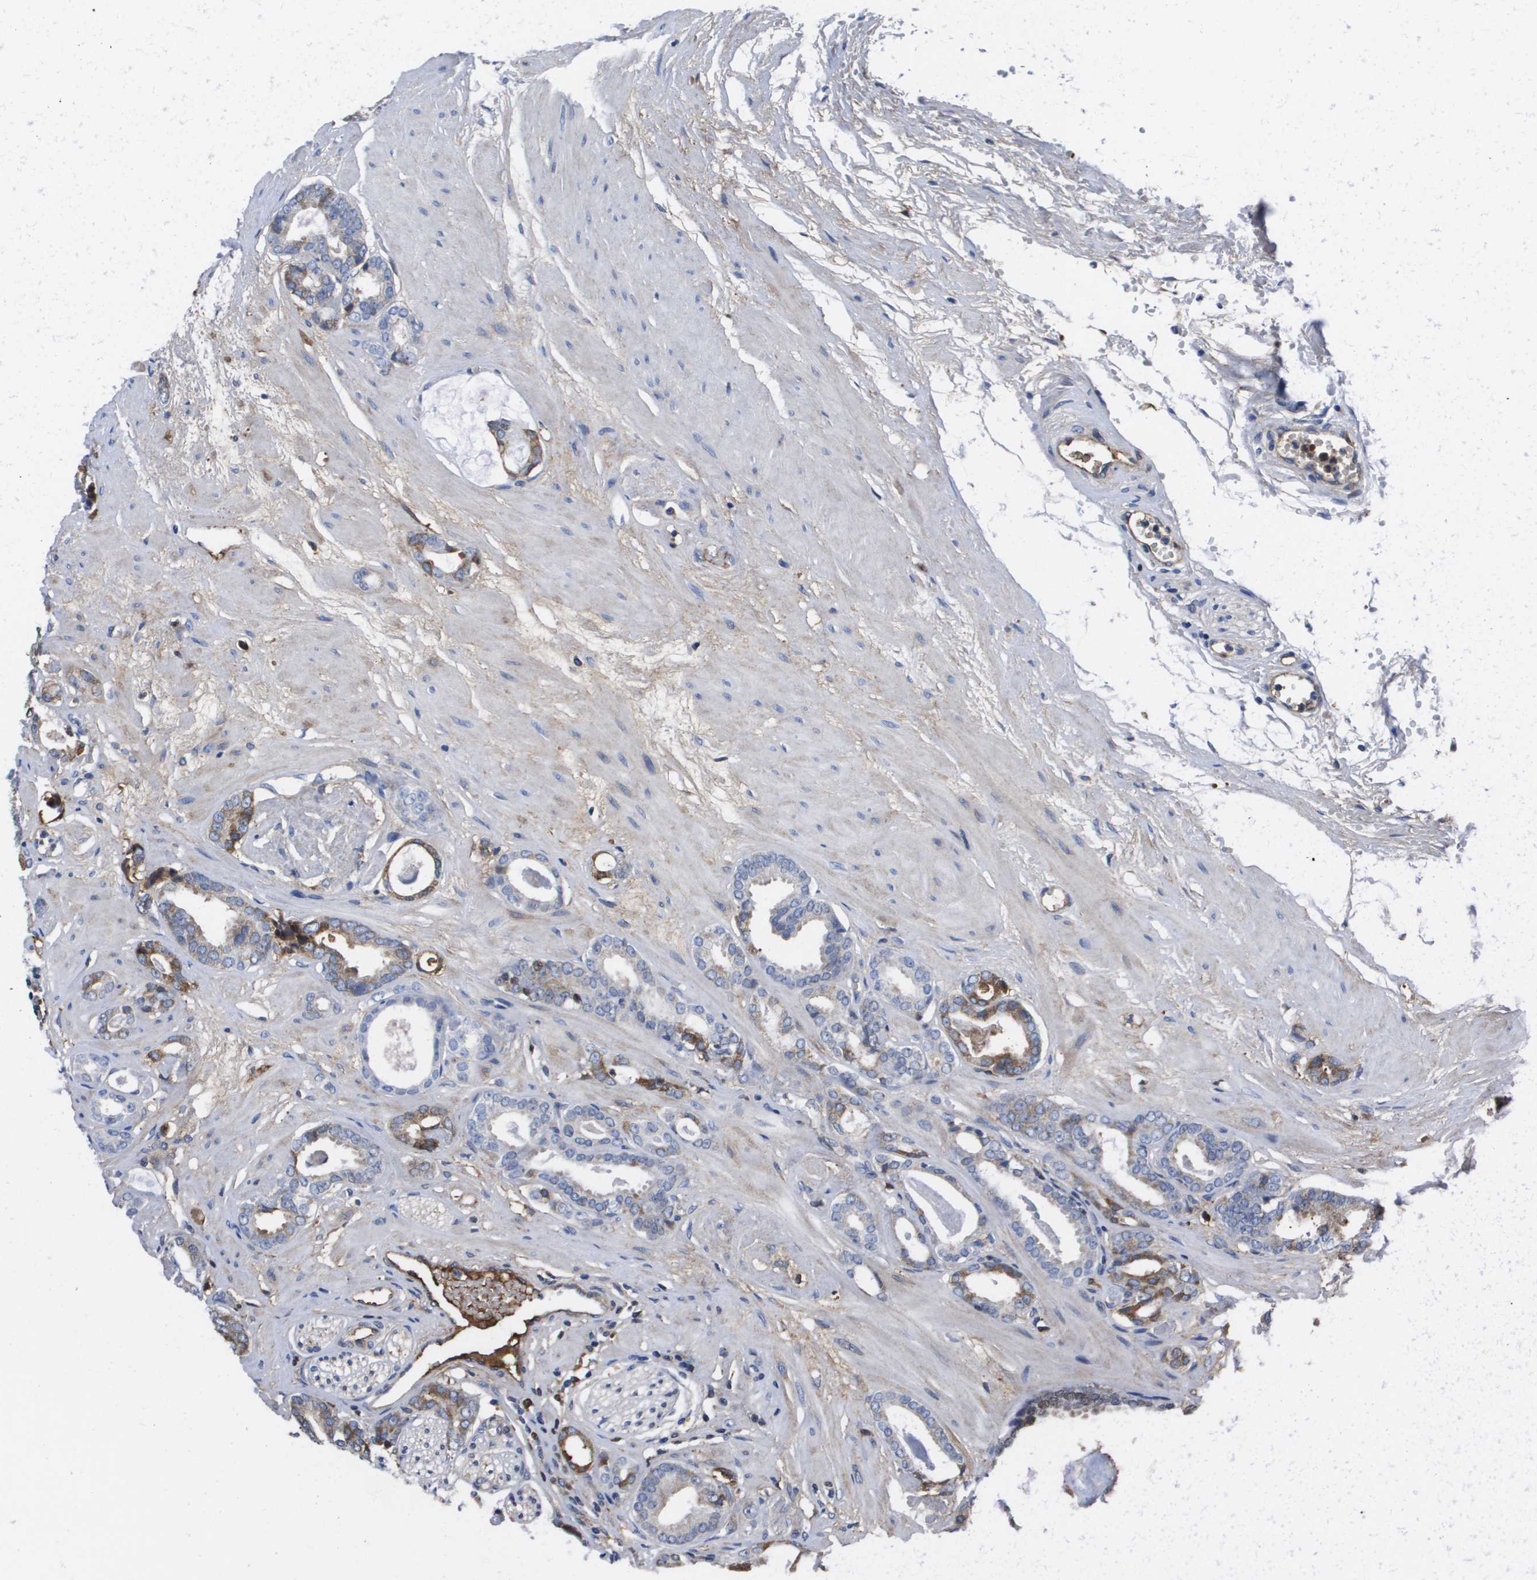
{"staining": {"intensity": "moderate", "quantity": "<25%", "location": "cytoplasmic/membranous"}, "tissue": "prostate cancer", "cell_type": "Tumor cells", "image_type": "cancer", "snomed": [{"axis": "morphology", "description": "Adenocarcinoma, Low grade"}, {"axis": "topography", "description": "Prostate"}], "caption": "DAB (3,3'-diaminobenzidine) immunohistochemical staining of human prostate adenocarcinoma (low-grade) shows moderate cytoplasmic/membranous protein expression in approximately <25% of tumor cells.", "gene": "SERPINC1", "patient": {"sex": "male", "age": 53}}